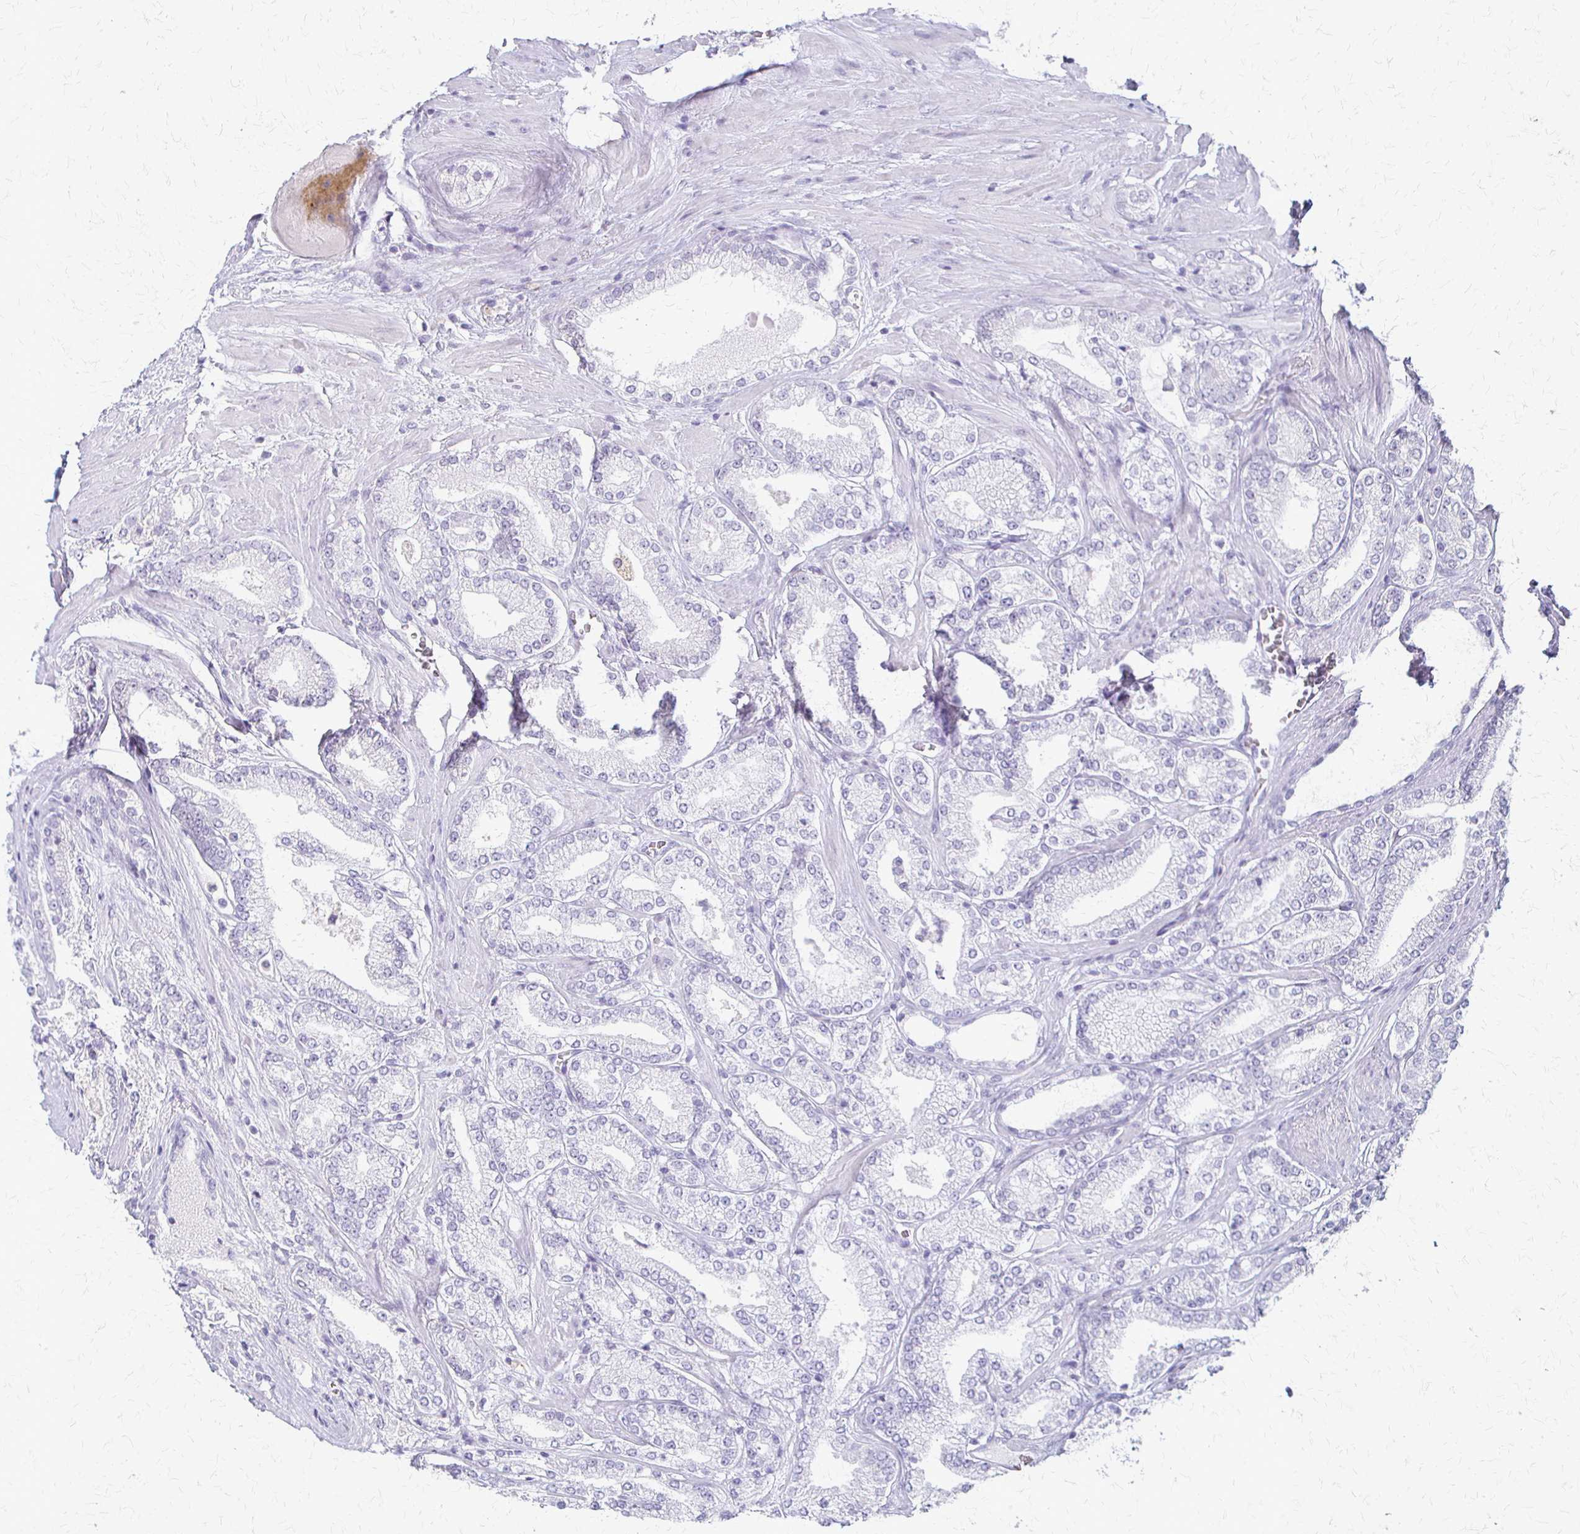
{"staining": {"intensity": "negative", "quantity": "none", "location": "none"}, "tissue": "prostate cancer", "cell_type": "Tumor cells", "image_type": "cancer", "snomed": [{"axis": "morphology", "description": "Adenocarcinoma, High grade"}, {"axis": "topography", "description": "Prostate"}], "caption": "A high-resolution photomicrograph shows immunohistochemistry staining of prostate cancer, which displays no significant positivity in tumor cells.", "gene": "ACP5", "patient": {"sex": "male", "age": 63}}